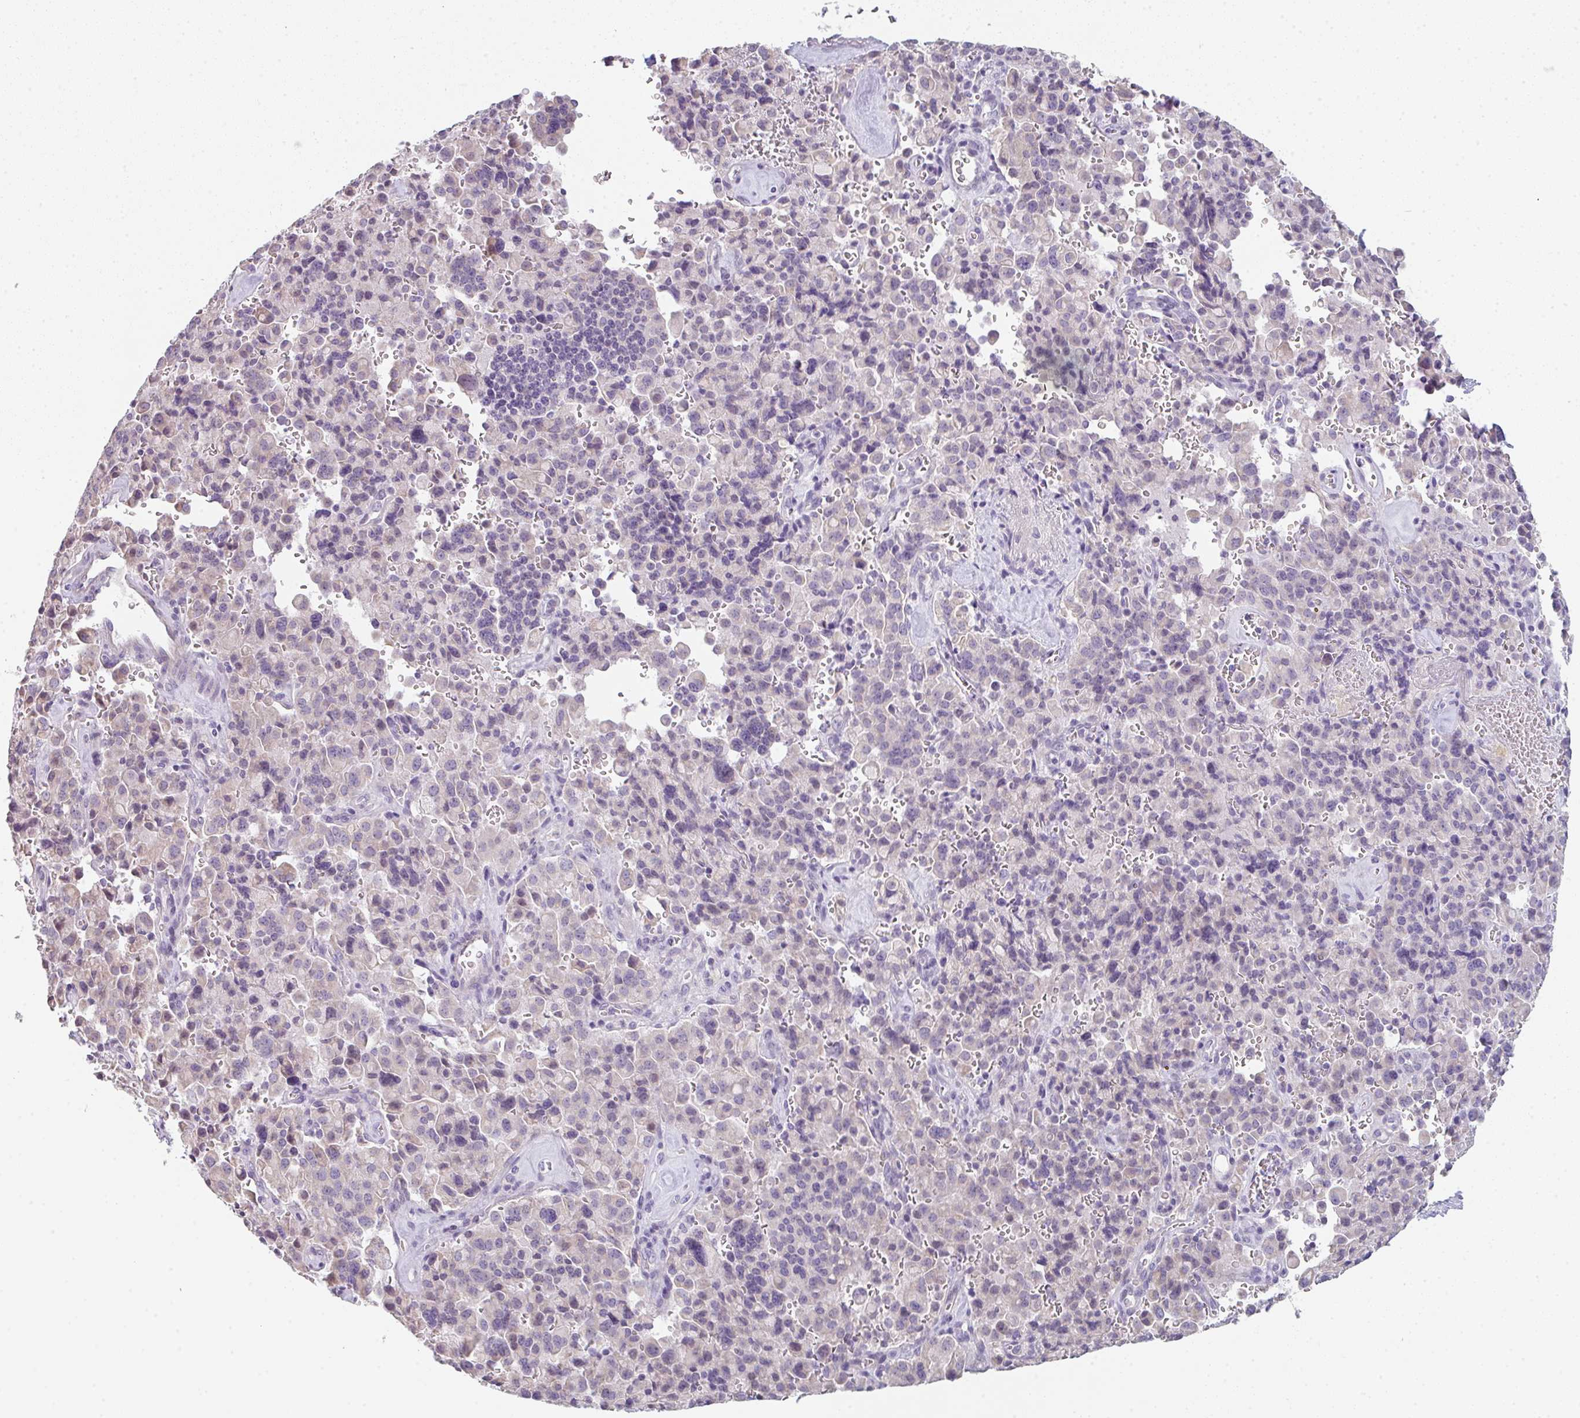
{"staining": {"intensity": "moderate", "quantity": "<25%", "location": "cytoplasmic/membranous"}, "tissue": "pancreatic cancer", "cell_type": "Tumor cells", "image_type": "cancer", "snomed": [{"axis": "morphology", "description": "Adenocarcinoma, NOS"}, {"axis": "topography", "description": "Pancreas"}], "caption": "Pancreatic cancer tissue displays moderate cytoplasmic/membranous staining in approximately <25% of tumor cells, visualized by immunohistochemistry.", "gene": "CACNA1S", "patient": {"sex": "male", "age": 65}}